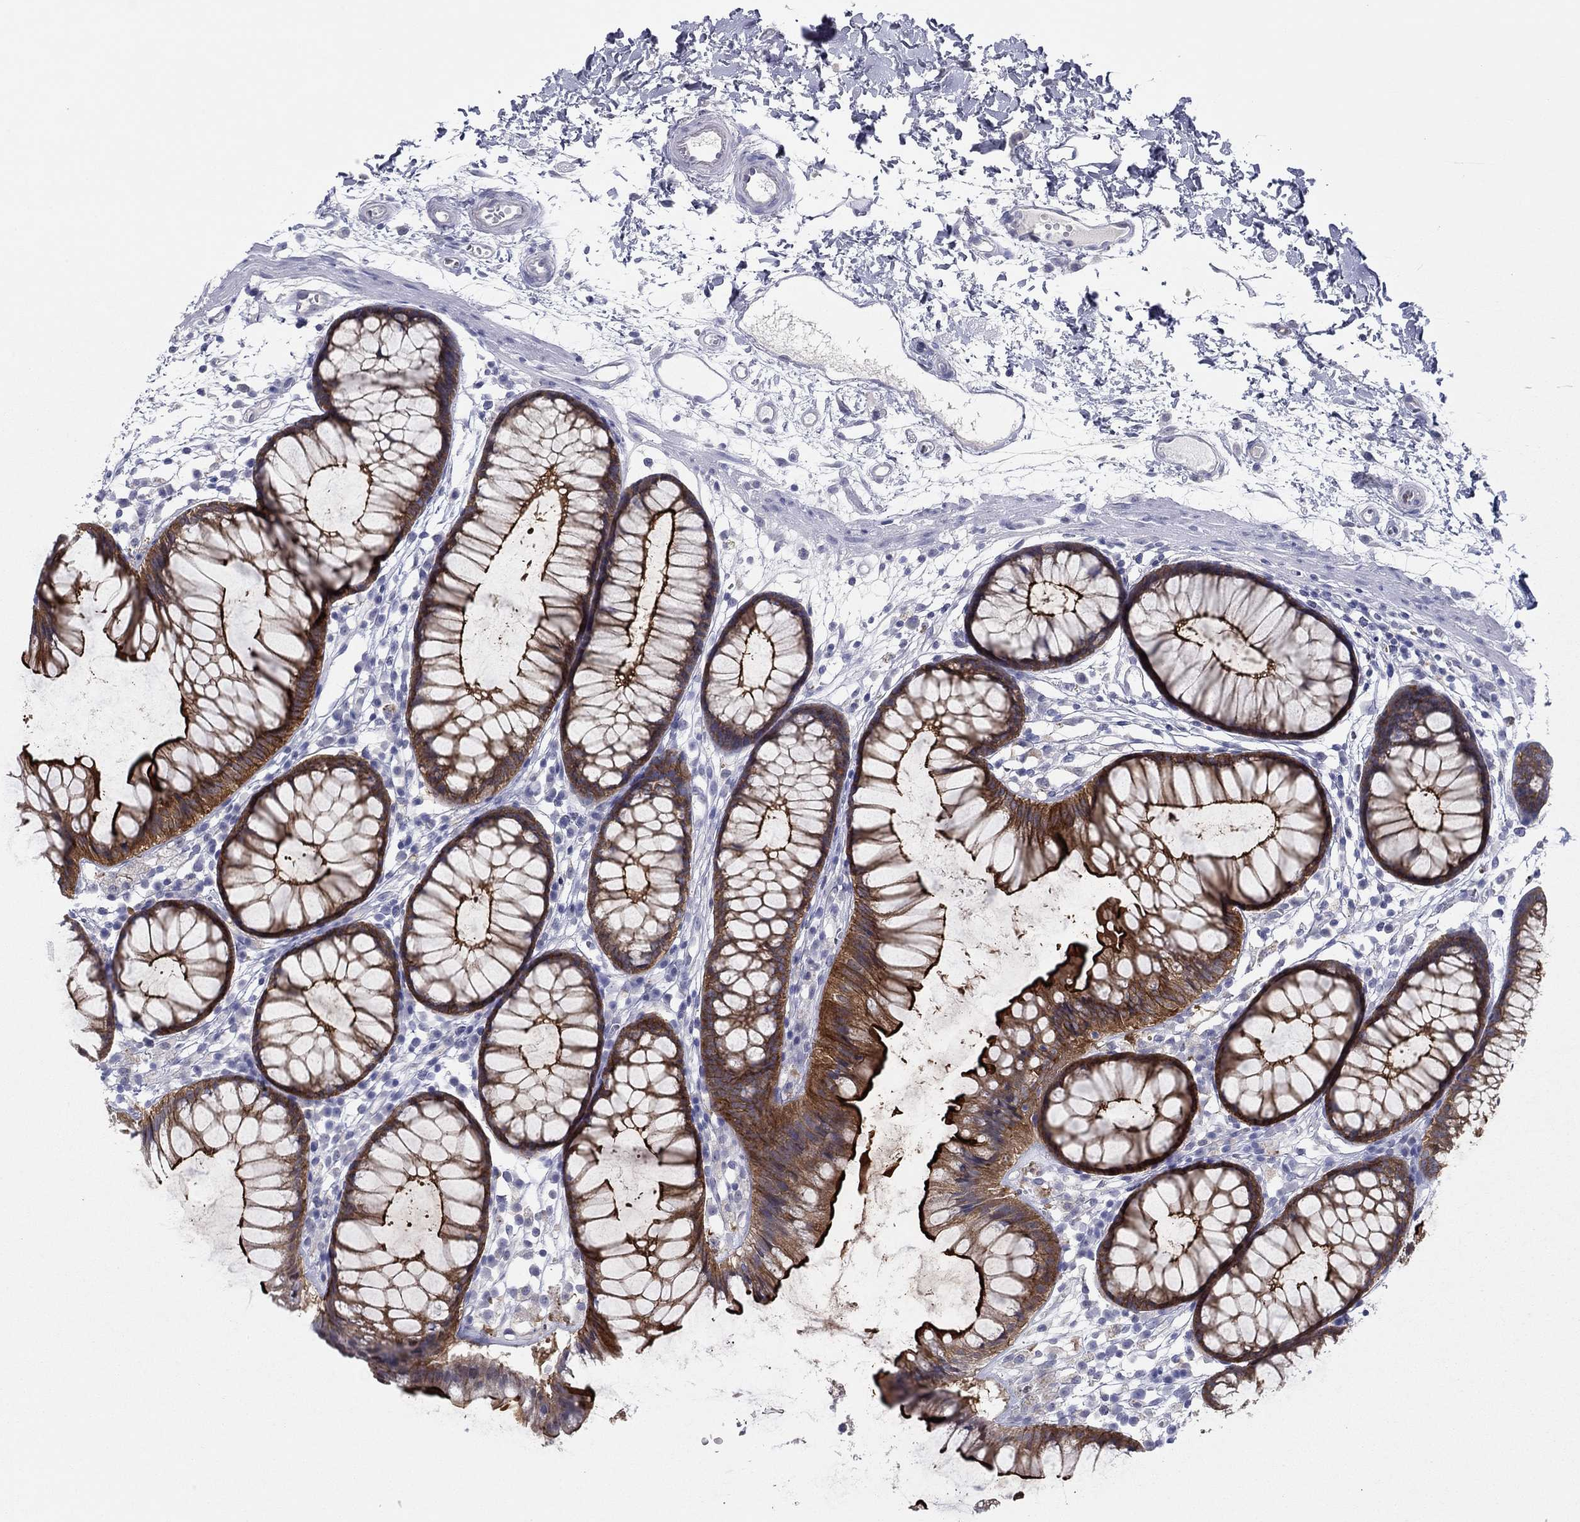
{"staining": {"intensity": "negative", "quantity": "none", "location": "none"}, "tissue": "colon", "cell_type": "Endothelial cells", "image_type": "normal", "snomed": [{"axis": "morphology", "description": "Normal tissue, NOS"}, {"axis": "morphology", "description": "Adenocarcinoma, NOS"}, {"axis": "topography", "description": "Colon"}], "caption": "DAB (3,3'-diaminobenzidine) immunohistochemical staining of benign human colon exhibits no significant expression in endothelial cells.", "gene": "PLS1", "patient": {"sex": "male", "age": 65}}